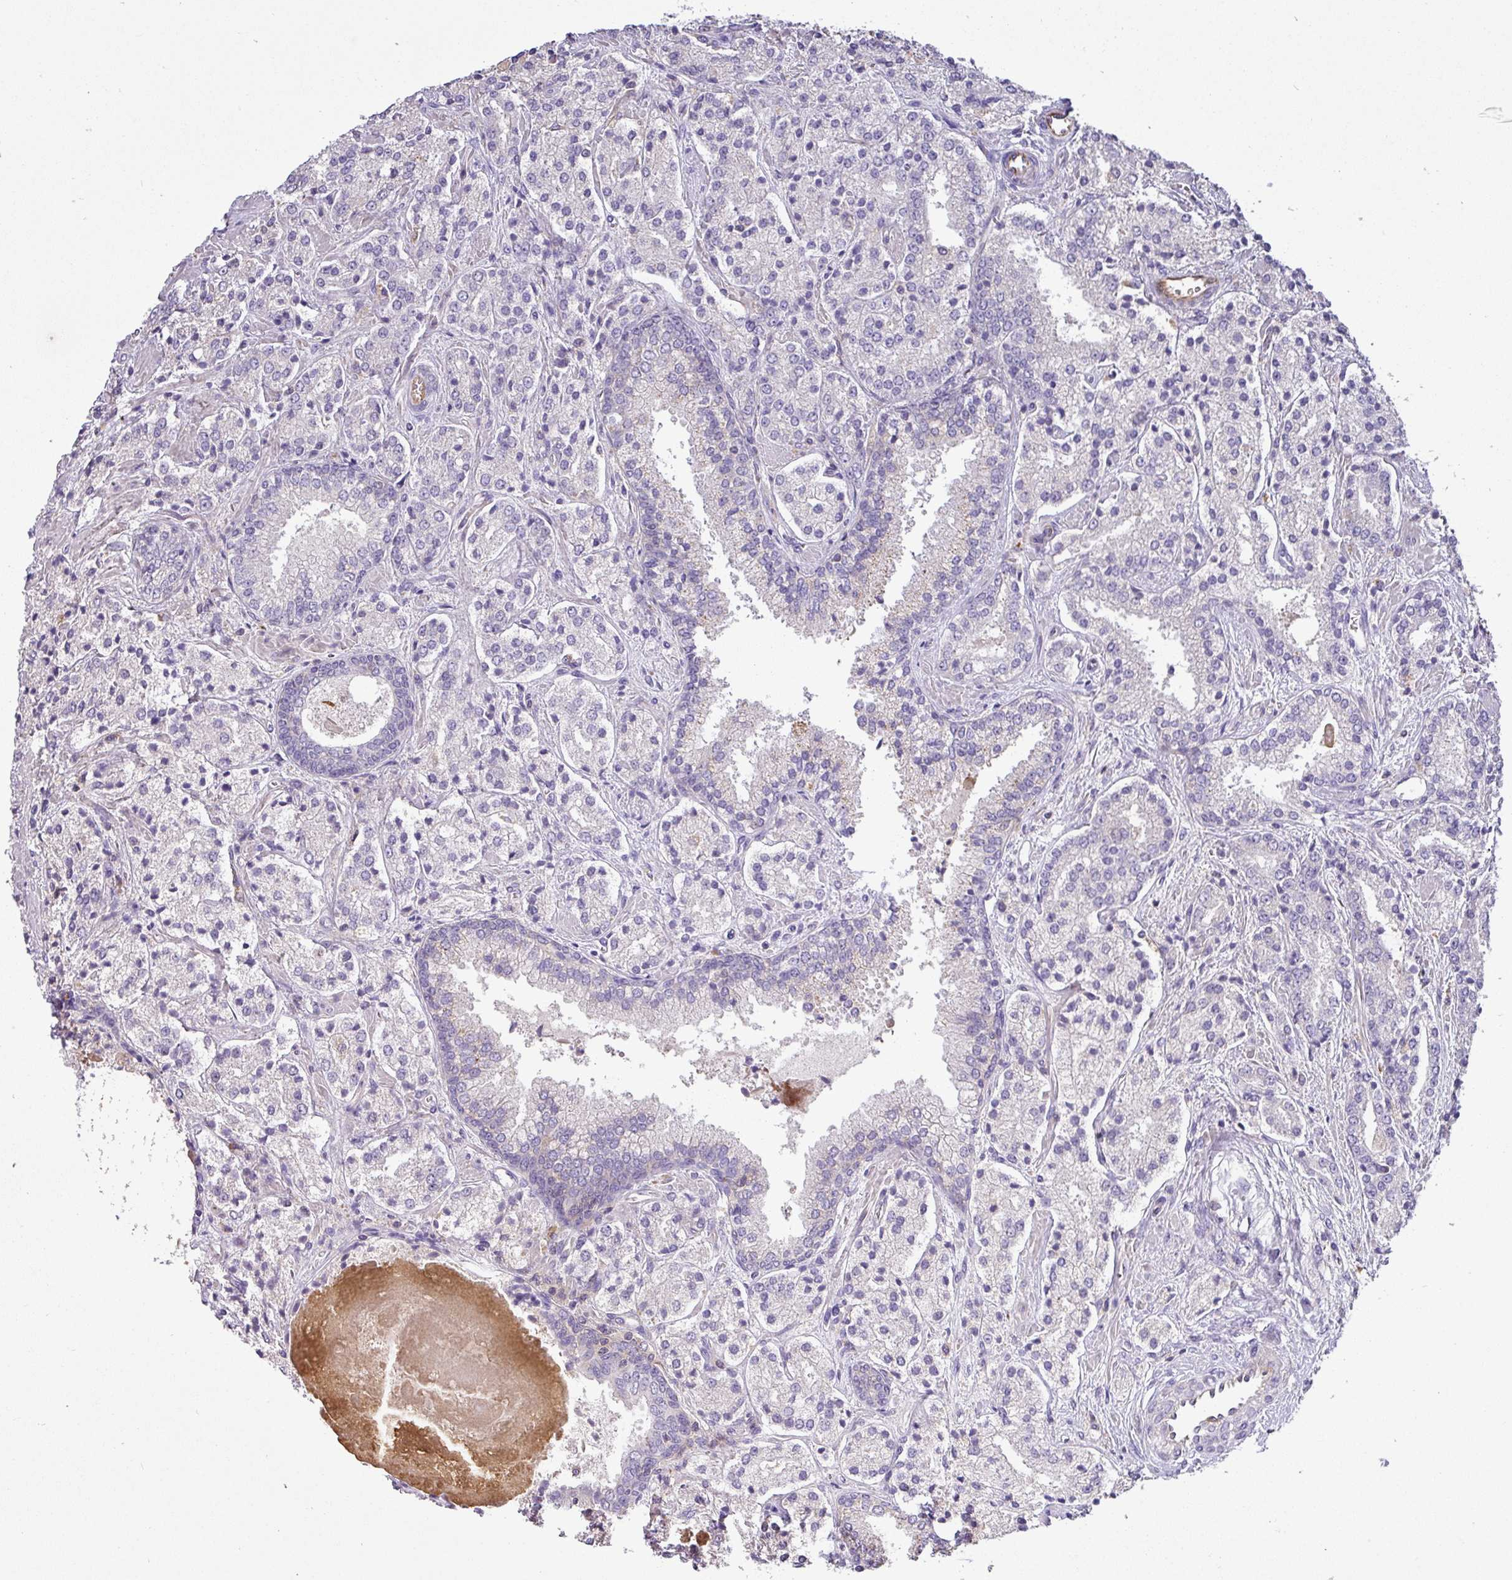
{"staining": {"intensity": "negative", "quantity": "none", "location": "none"}, "tissue": "prostate cancer", "cell_type": "Tumor cells", "image_type": "cancer", "snomed": [{"axis": "morphology", "description": "Adenocarcinoma, High grade"}, {"axis": "topography", "description": "Prostate"}], "caption": "DAB (3,3'-diaminobenzidine) immunohistochemical staining of prostate high-grade adenocarcinoma displays no significant positivity in tumor cells.", "gene": "HOXC13", "patient": {"sex": "male", "age": 63}}